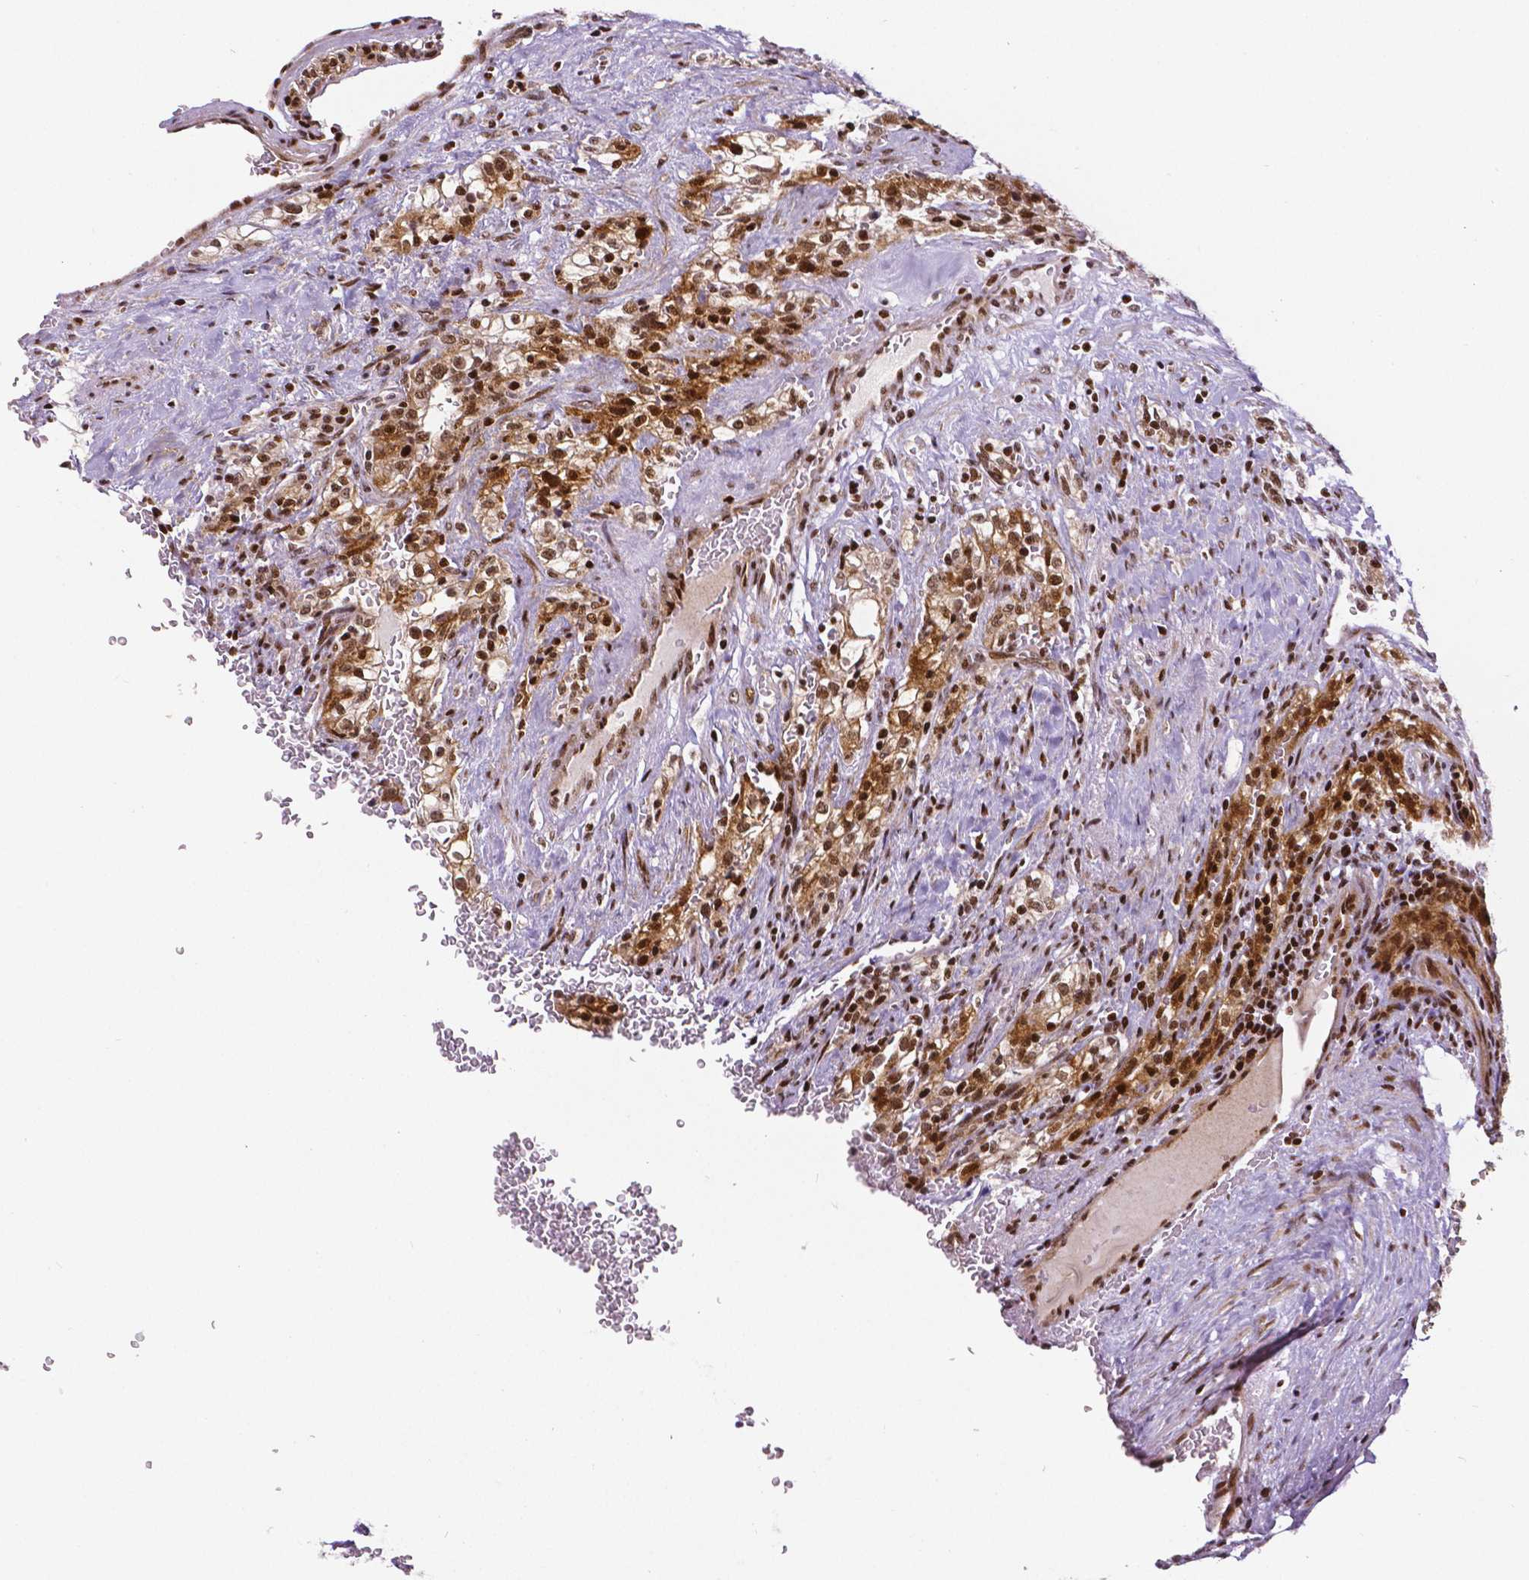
{"staining": {"intensity": "moderate", "quantity": ">75%", "location": "cytoplasmic/membranous,nuclear"}, "tissue": "renal cancer", "cell_type": "Tumor cells", "image_type": "cancer", "snomed": [{"axis": "morphology", "description": "Adenocarcinoma, NOS"}, {"axis": "topography", "description": "Kidney"}], "caption": "Brown immunohistochemical staining in human renal cancer displays moderate cytoplasmic/membranous and nuclear positivity in approximately >75% of tumor cells.", "gene": "CTCF", "patient": {"sex": "female", "age": 74}}